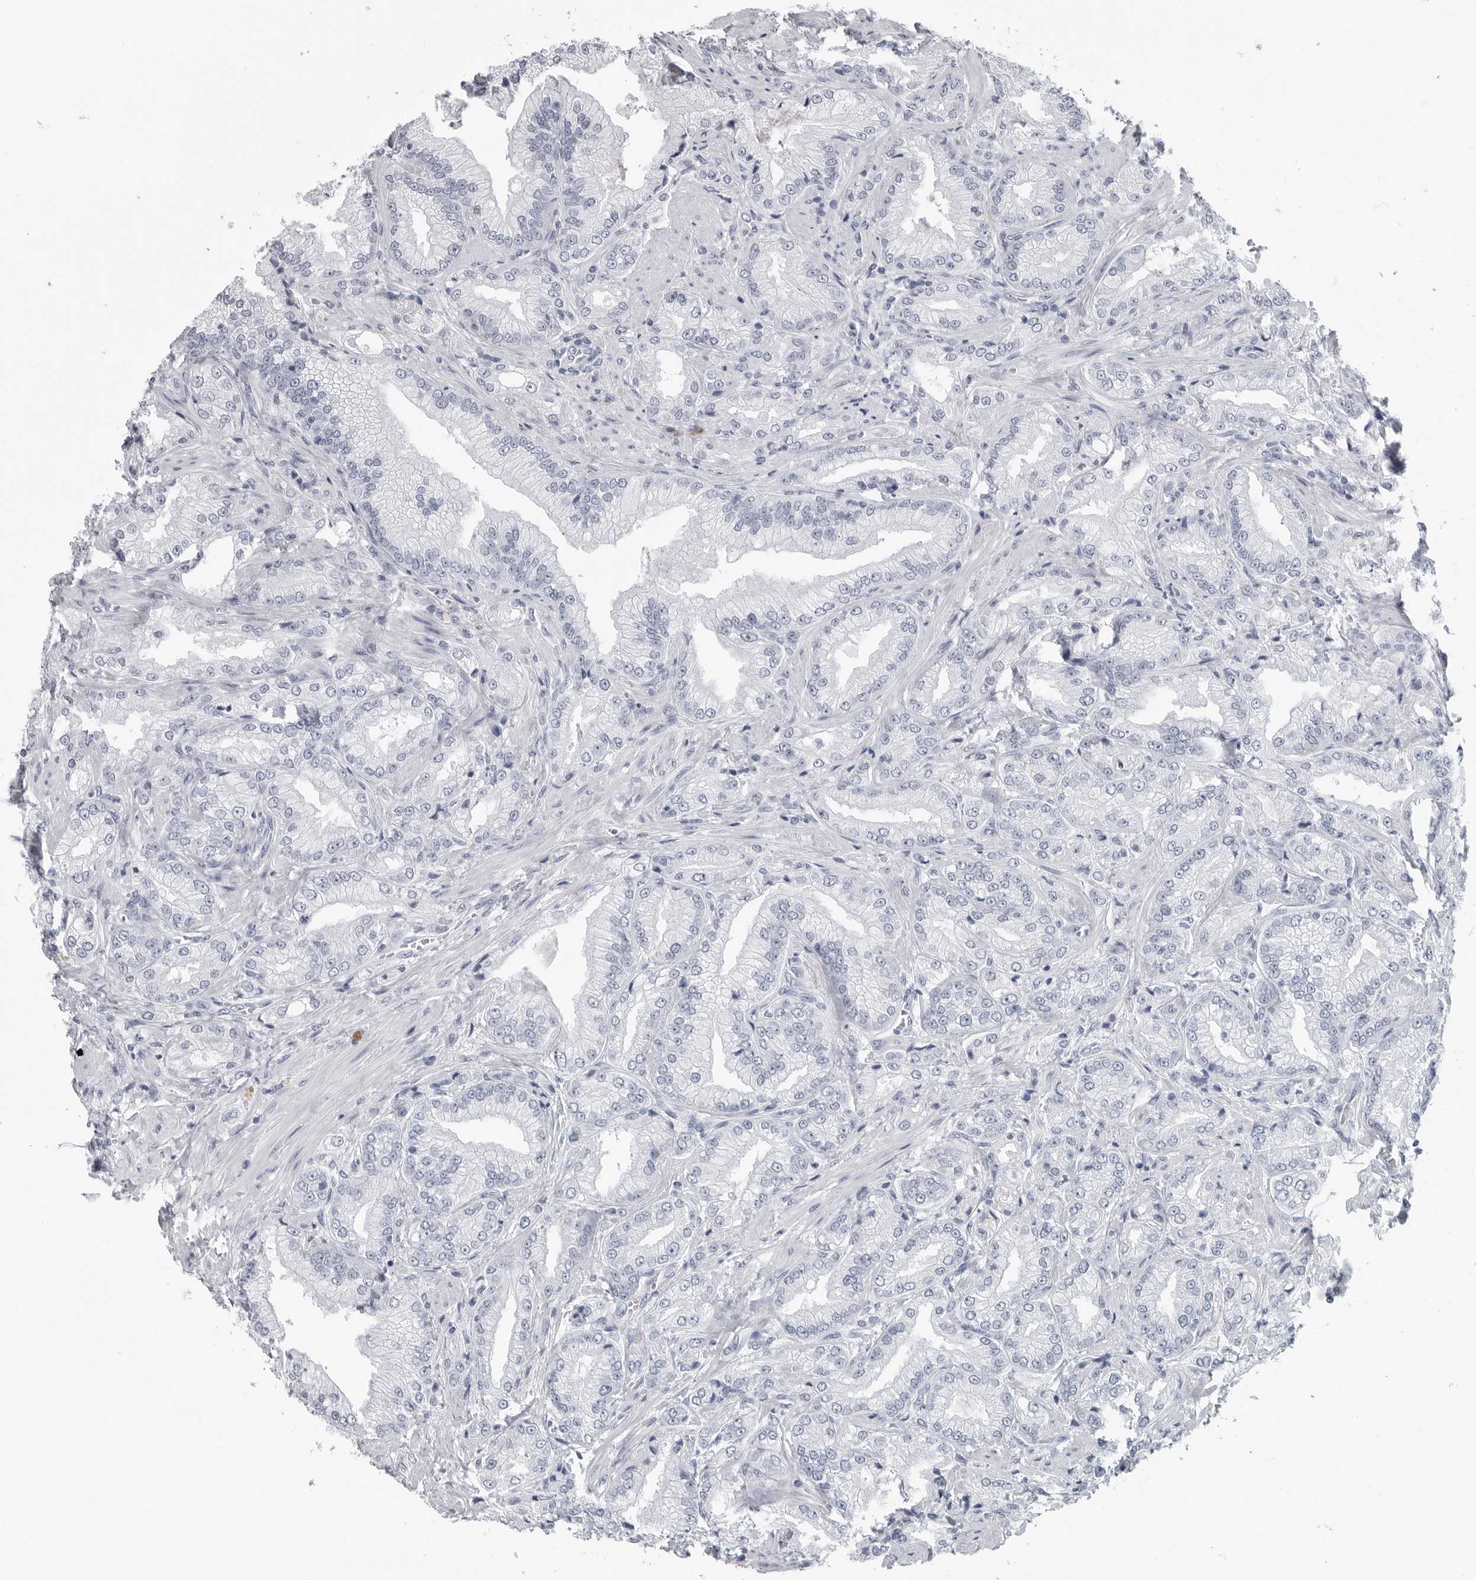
{"staining": {"intensity": "negative", "quantity": "none", "location": "none"}, "tissue": "prostate cancer", "cell_type": "Tumor cells", "image_type": "cancer", "snomed": [{"axis": "morphology", "description": "Adenocarcinoma, Low grade"}, {"axis": "topography", "description": "Prostate"}], "caption": "High power microscopy micrograph of an immunohistochemistry (IHC) micrograph of prostate low-grade adenocarcinoma, revealing no significant staining in tumor cells.", "gene": "AMPD1", "patient": {"sex": "male", "age": 62}}